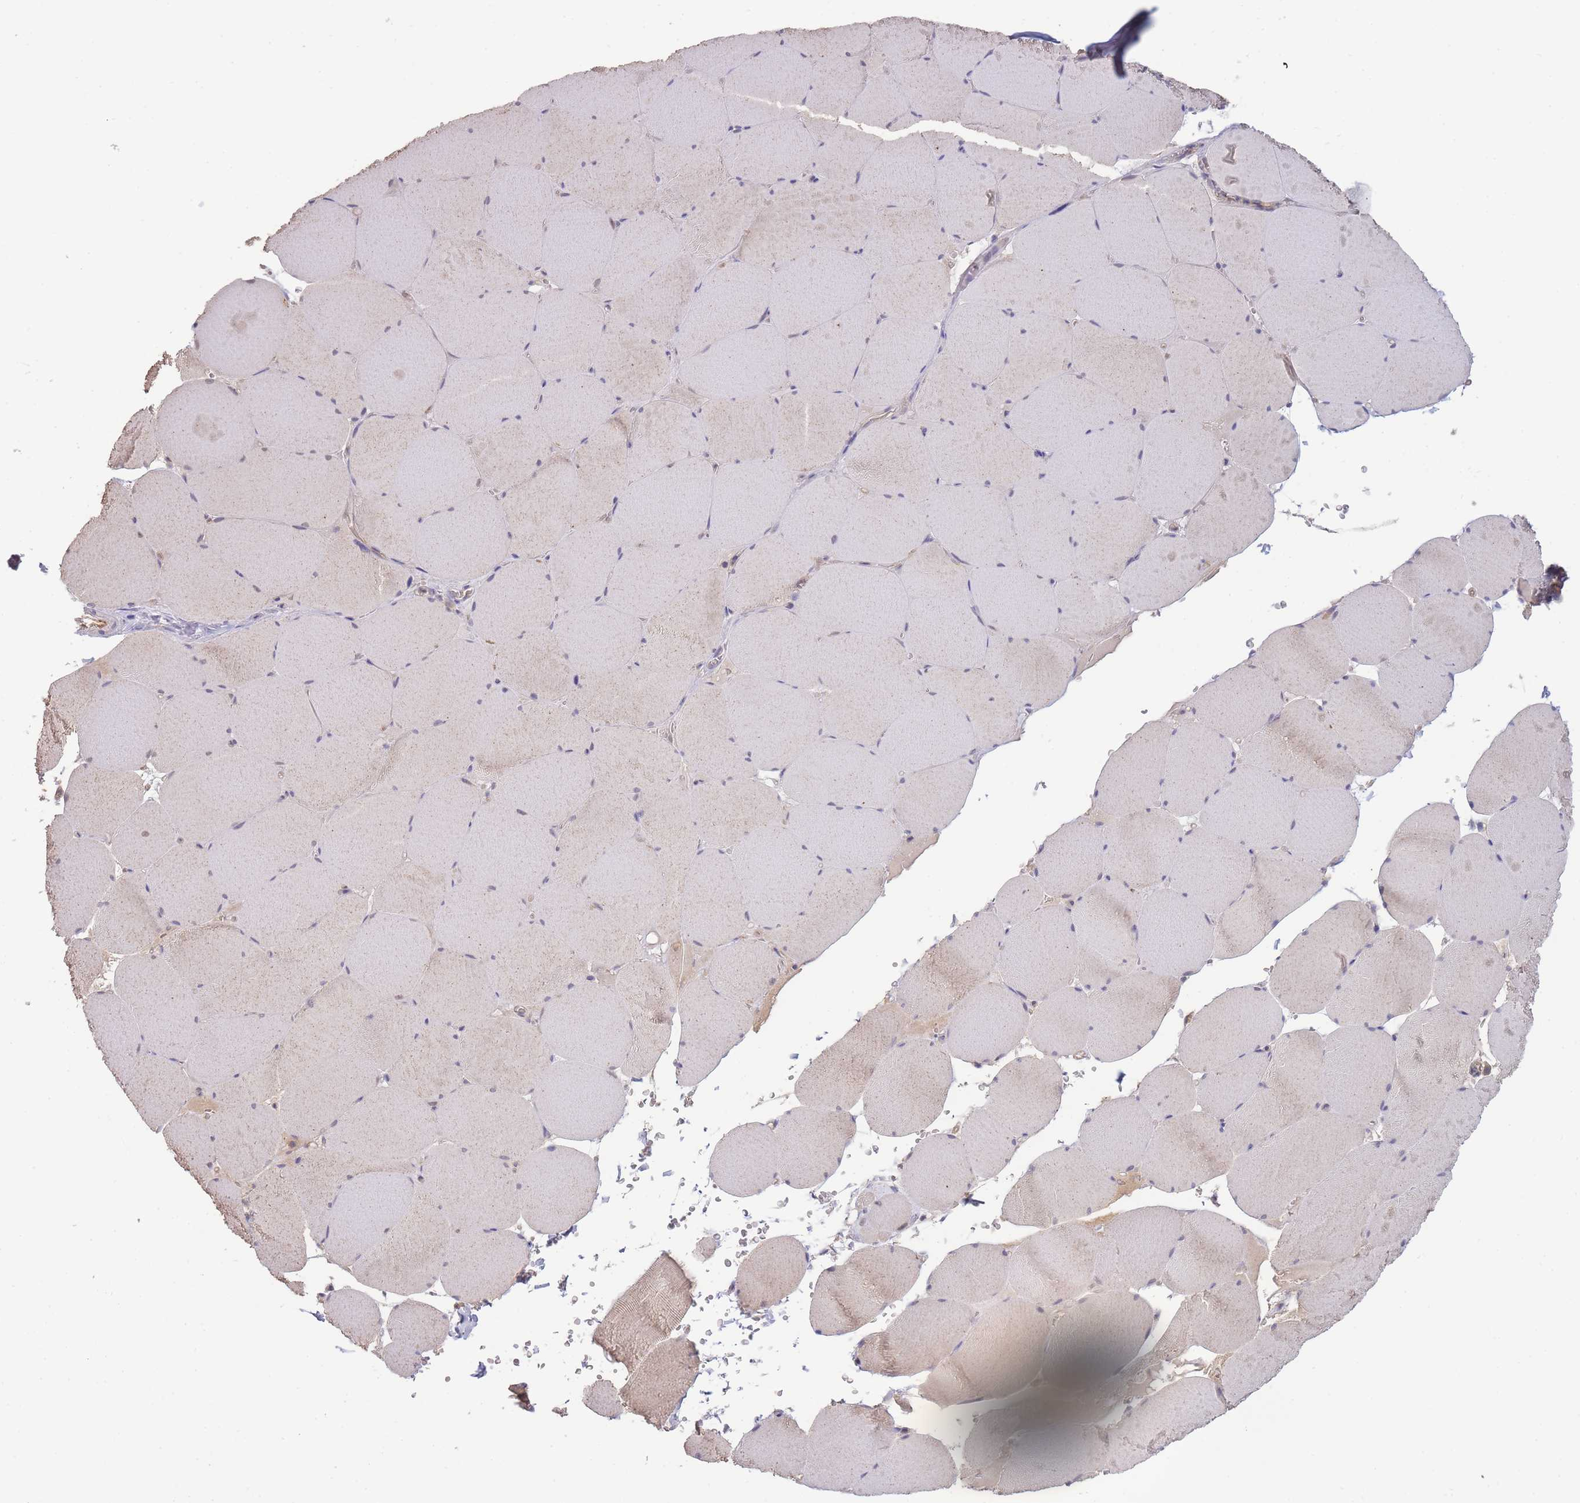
{"staining": {"intensity": "negative", "quantity": "none", "location": "none"}, "tissue": "skeletal muscle", "cell_type": "Myocytes", "image_type": "normal", "snomed": [{"axis": "morphology", "description": "Normal tissue, NOS"}, {"axis": "topography", "description": "Skeletal muscle"}, {"axis": "topography", "description": "Head-Neck"}], "caption": "Skeletal muscle stained for a protein using immunohistochemistry (IHC) shows no expression myocytes.", "gene": "NDUFAF5", "patient": {"sex": "male", "age": 66}}